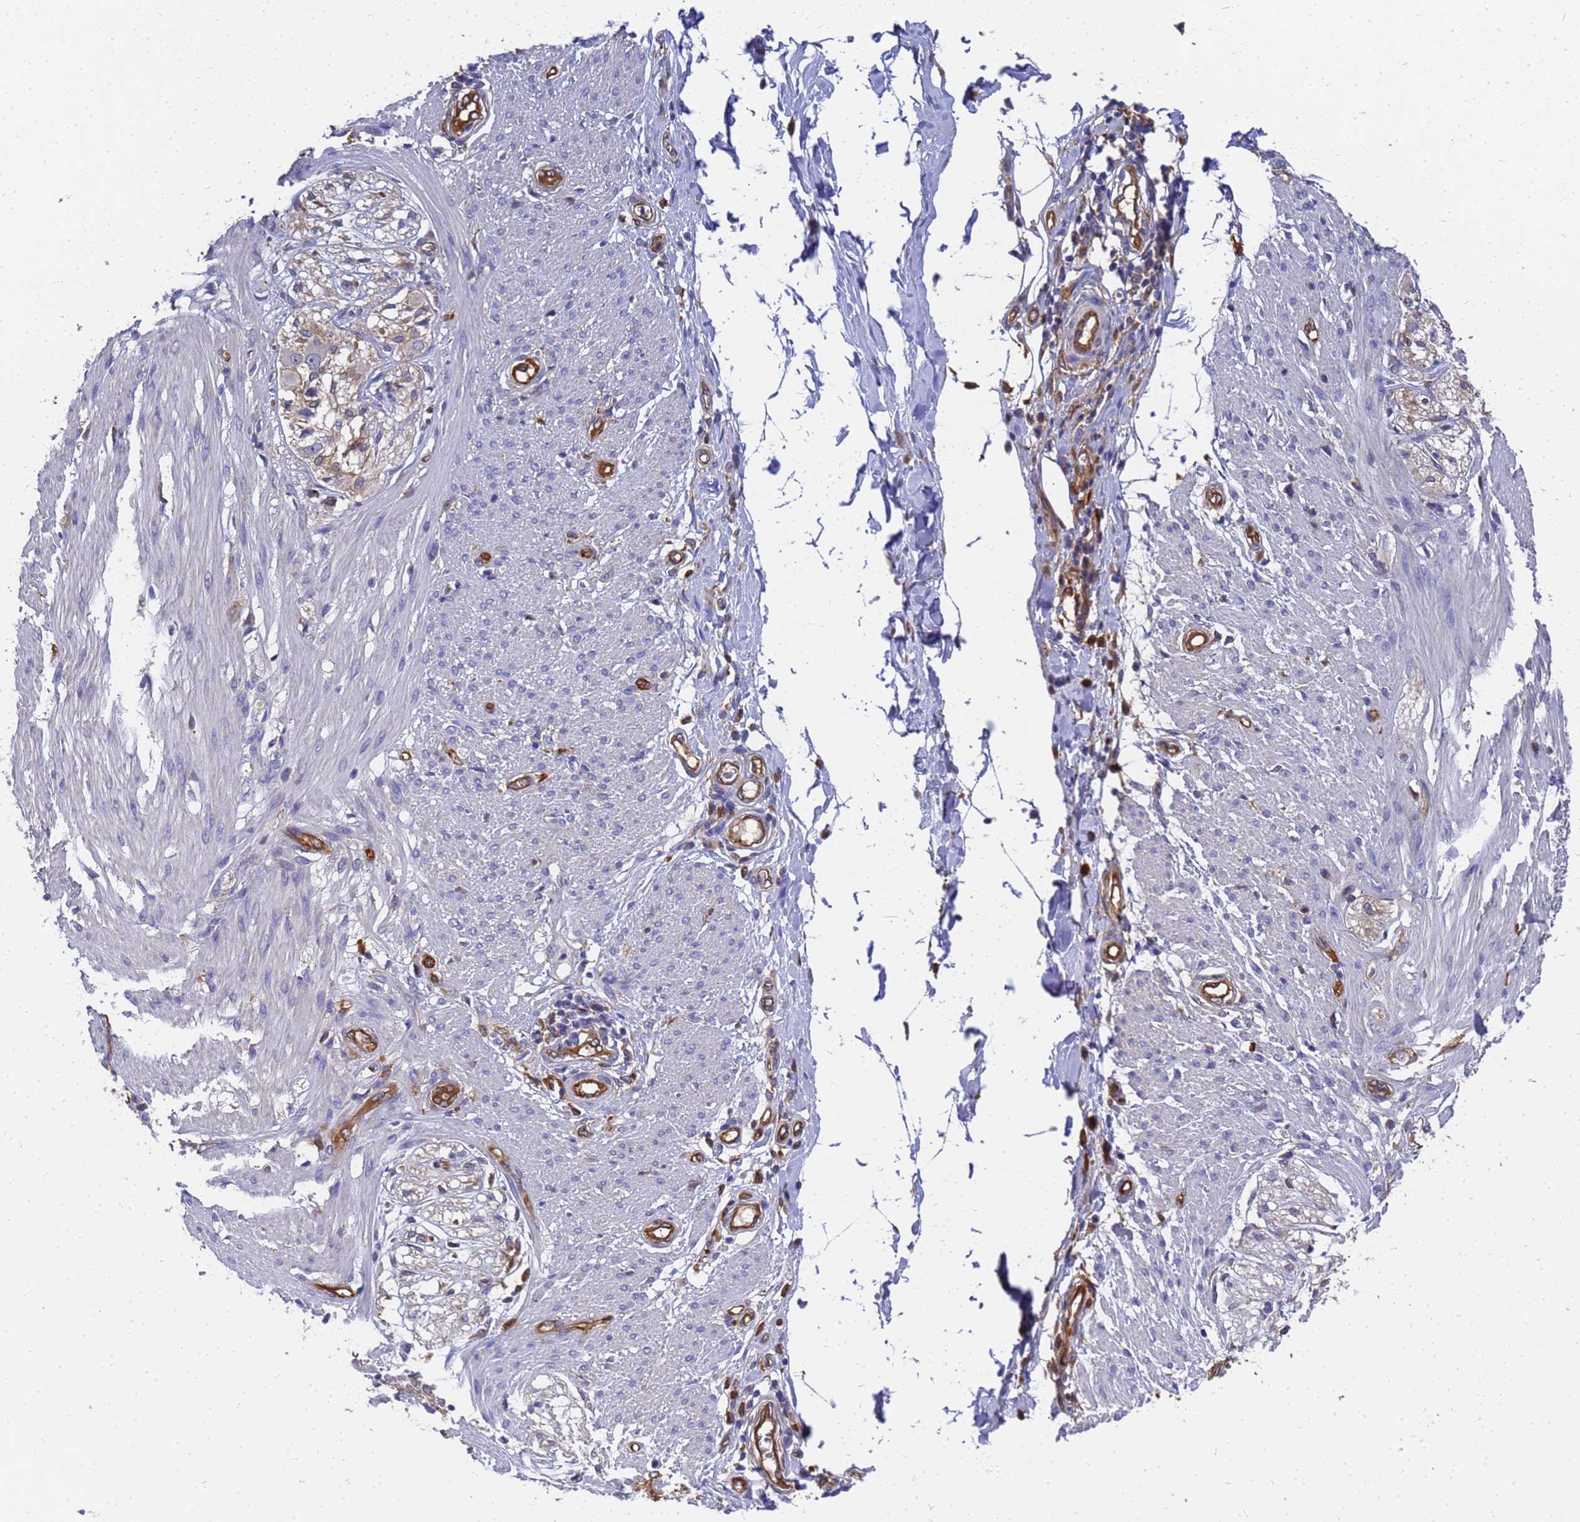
{"staining": {"intensity": "negative", "quantity": "none", "location": "none"}, "tissue": "smooth muscle", "cell_type": "Smooth muscle cells", "image_type": "normal", "snomed": [{"axis": "morphology", "description": "Normal tissue, NOS"}, {"axis": "morphology", "description": "Adenocarcinoma, NOS"}, {"axis": "topography", "description": "Colon"}, {"axis": "topography", "description": "Peripheral nerve tissue"}], "caption": "The photomicrograph exhibits no staining of smooth muscle cells in normal smooth muscle.", "gene": "SLC35E2B", "patient": {"sex": "male", "age": 14}}